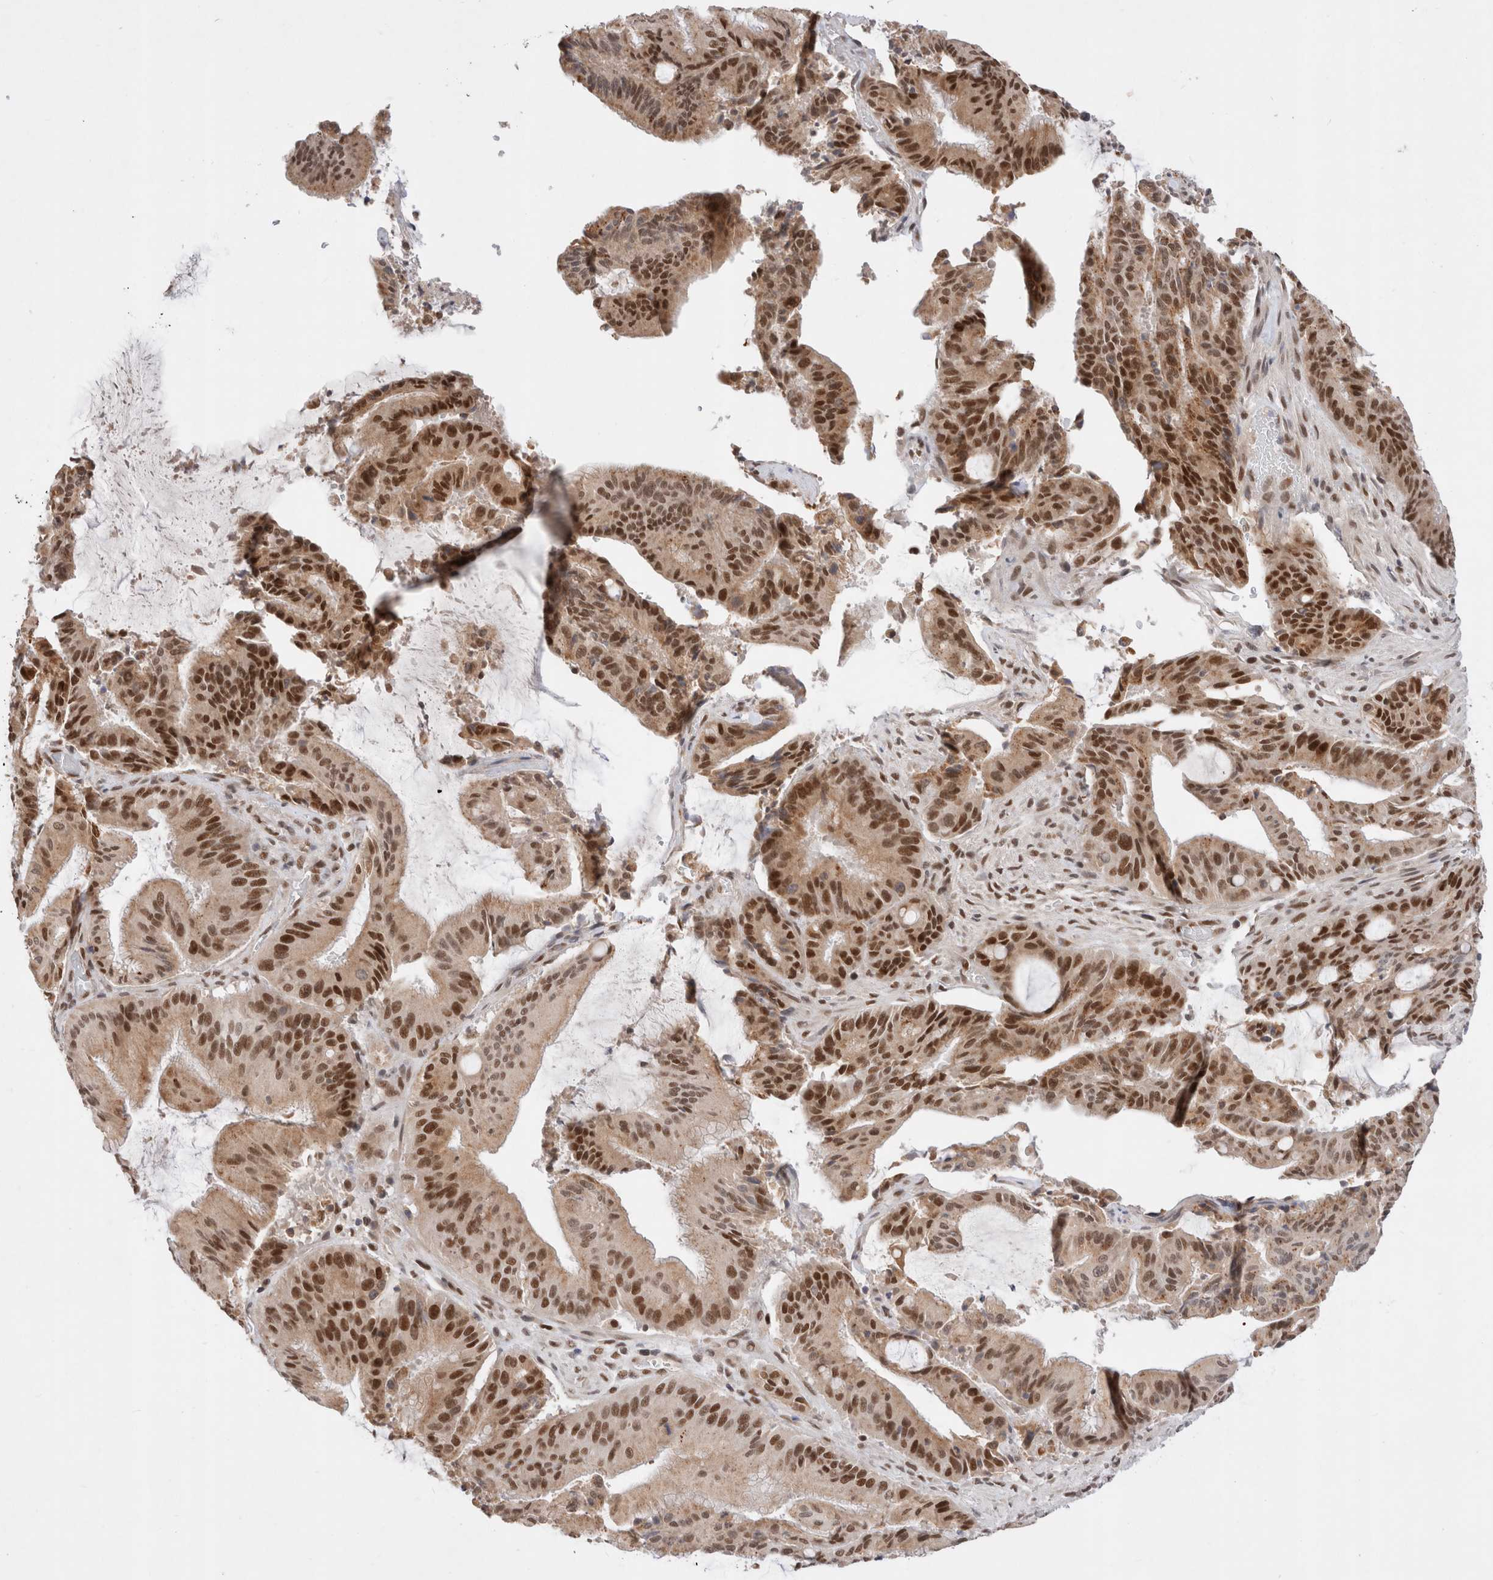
{"staining": {"intensity": "strong", "quantity": ">75%", "location": "nuclear"}, "tissue": "liver cancer", "cell_type": "Tumor cells", "image_type": "cancer", "snomed": [{"axis": "morphology", "description": "Normal tissue, NOS"}, {"axis": "morphology", "description": "Cholangiocarcinoma"}, {"axis": "topography", "description": "Liver"}, {"axis": "topography", "description": "Peripheral nerve tissue"}], "caption": "High-power microscopy captured an immunohistochemistry (IHC) histopathology image of cholangiocarcinoma (liver), revealing strong nuclear positivity in approximately >75% of tumor cells.", "gene": "GTF2I", "patient": {"sex": "female", "age": 73}}